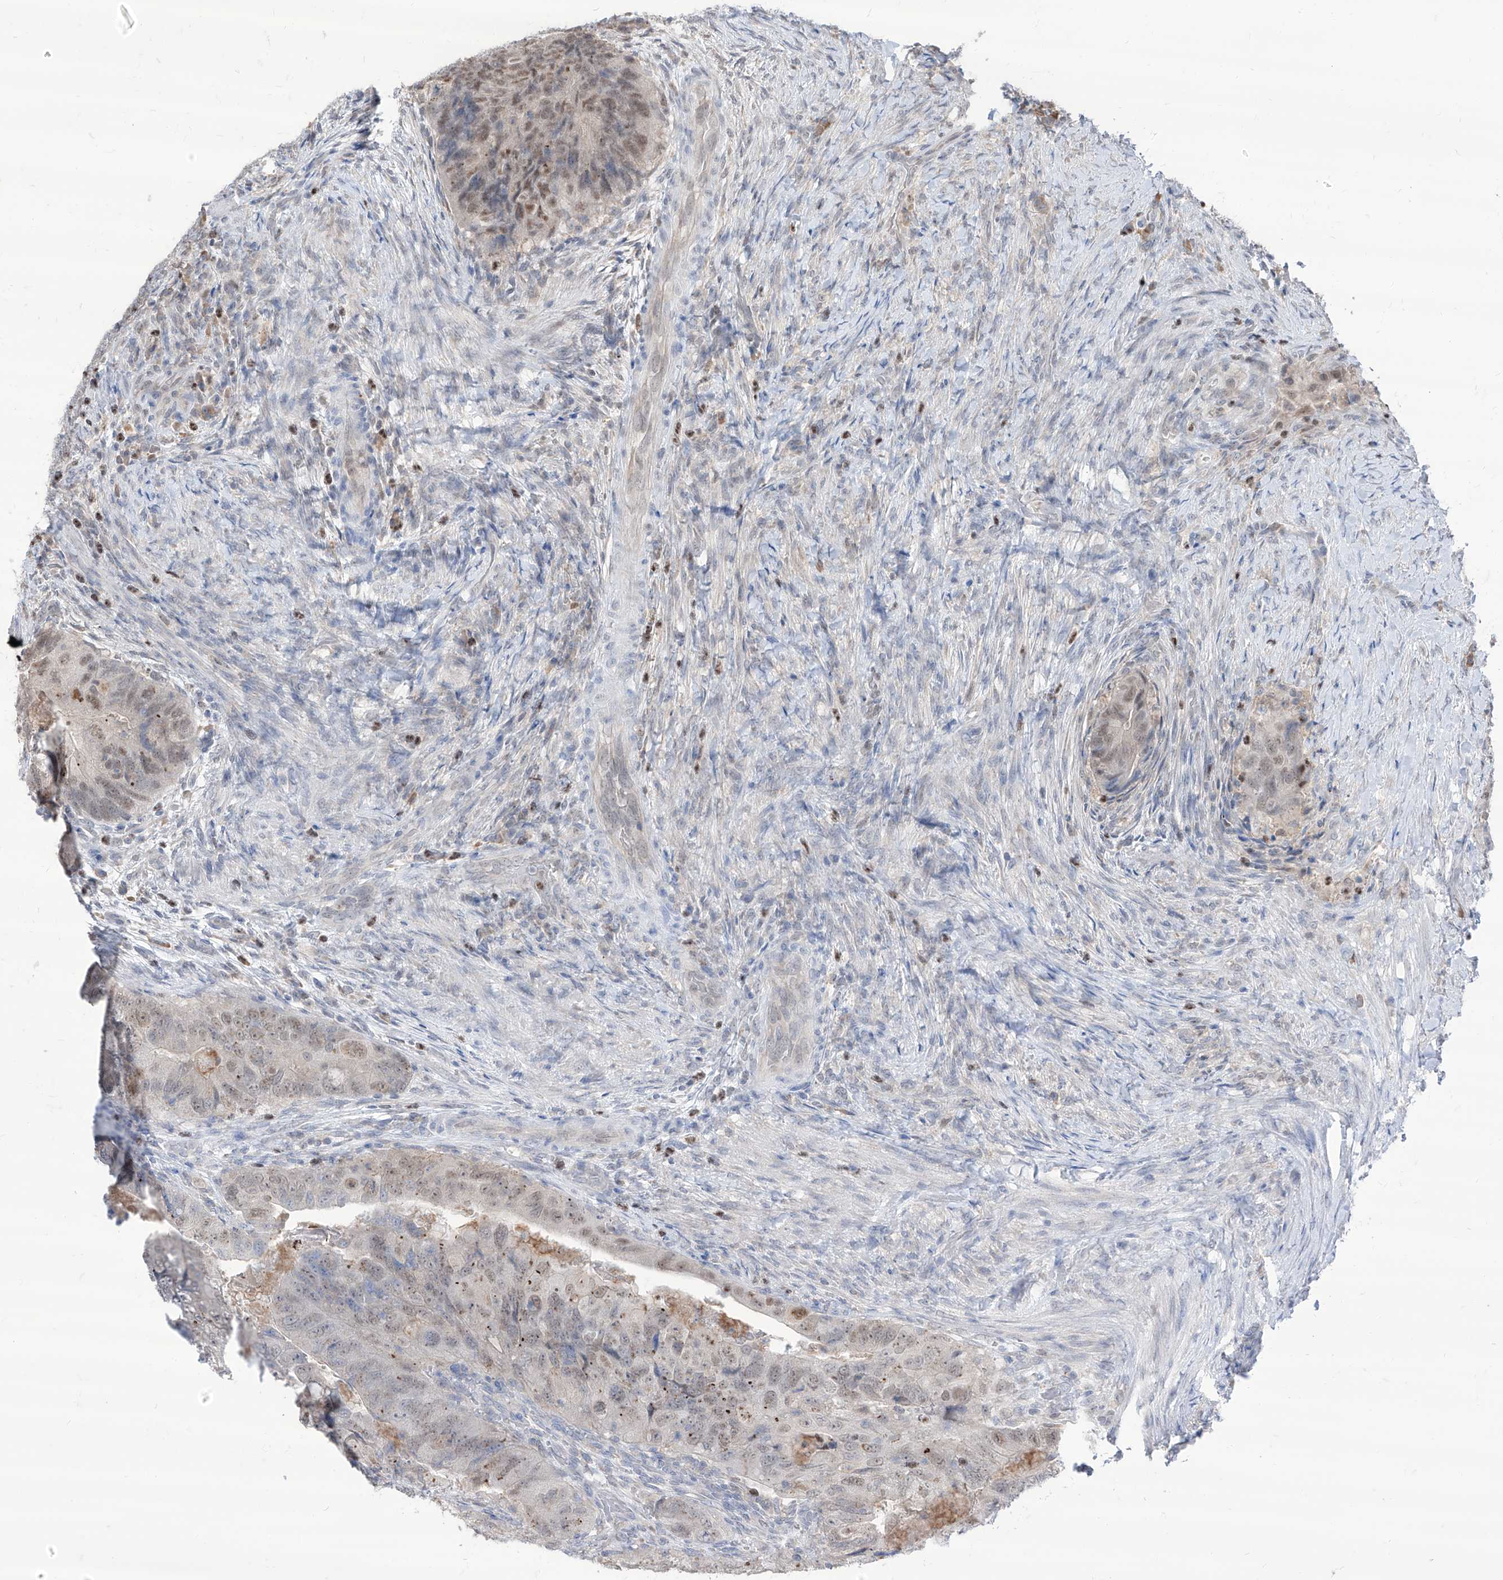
{"staining": {"intensity": "weak", "quantity": ">75%", "location": "nuclear"}, "tissue": "colorectal cancer", "cell_type": "Tumor cells", "image_type": "cancer", "snomed": [{"axis": "morphology", "description": "Adenocarcinoma, NOS"}, {"axis": "topography", "description": "Rectum"}], "caption": "Immunohistochemistry (IHC) photomicrograph of neoplastic tissue: human adenocarcinoma (colorectal) stained using IHC shows low levels of weak protein expression localized specifically in the nuclear of tumor cells, appearing as a nuclear brown color.", "gene": "BROX", "patient": {"sex": "male", "age": 63}}